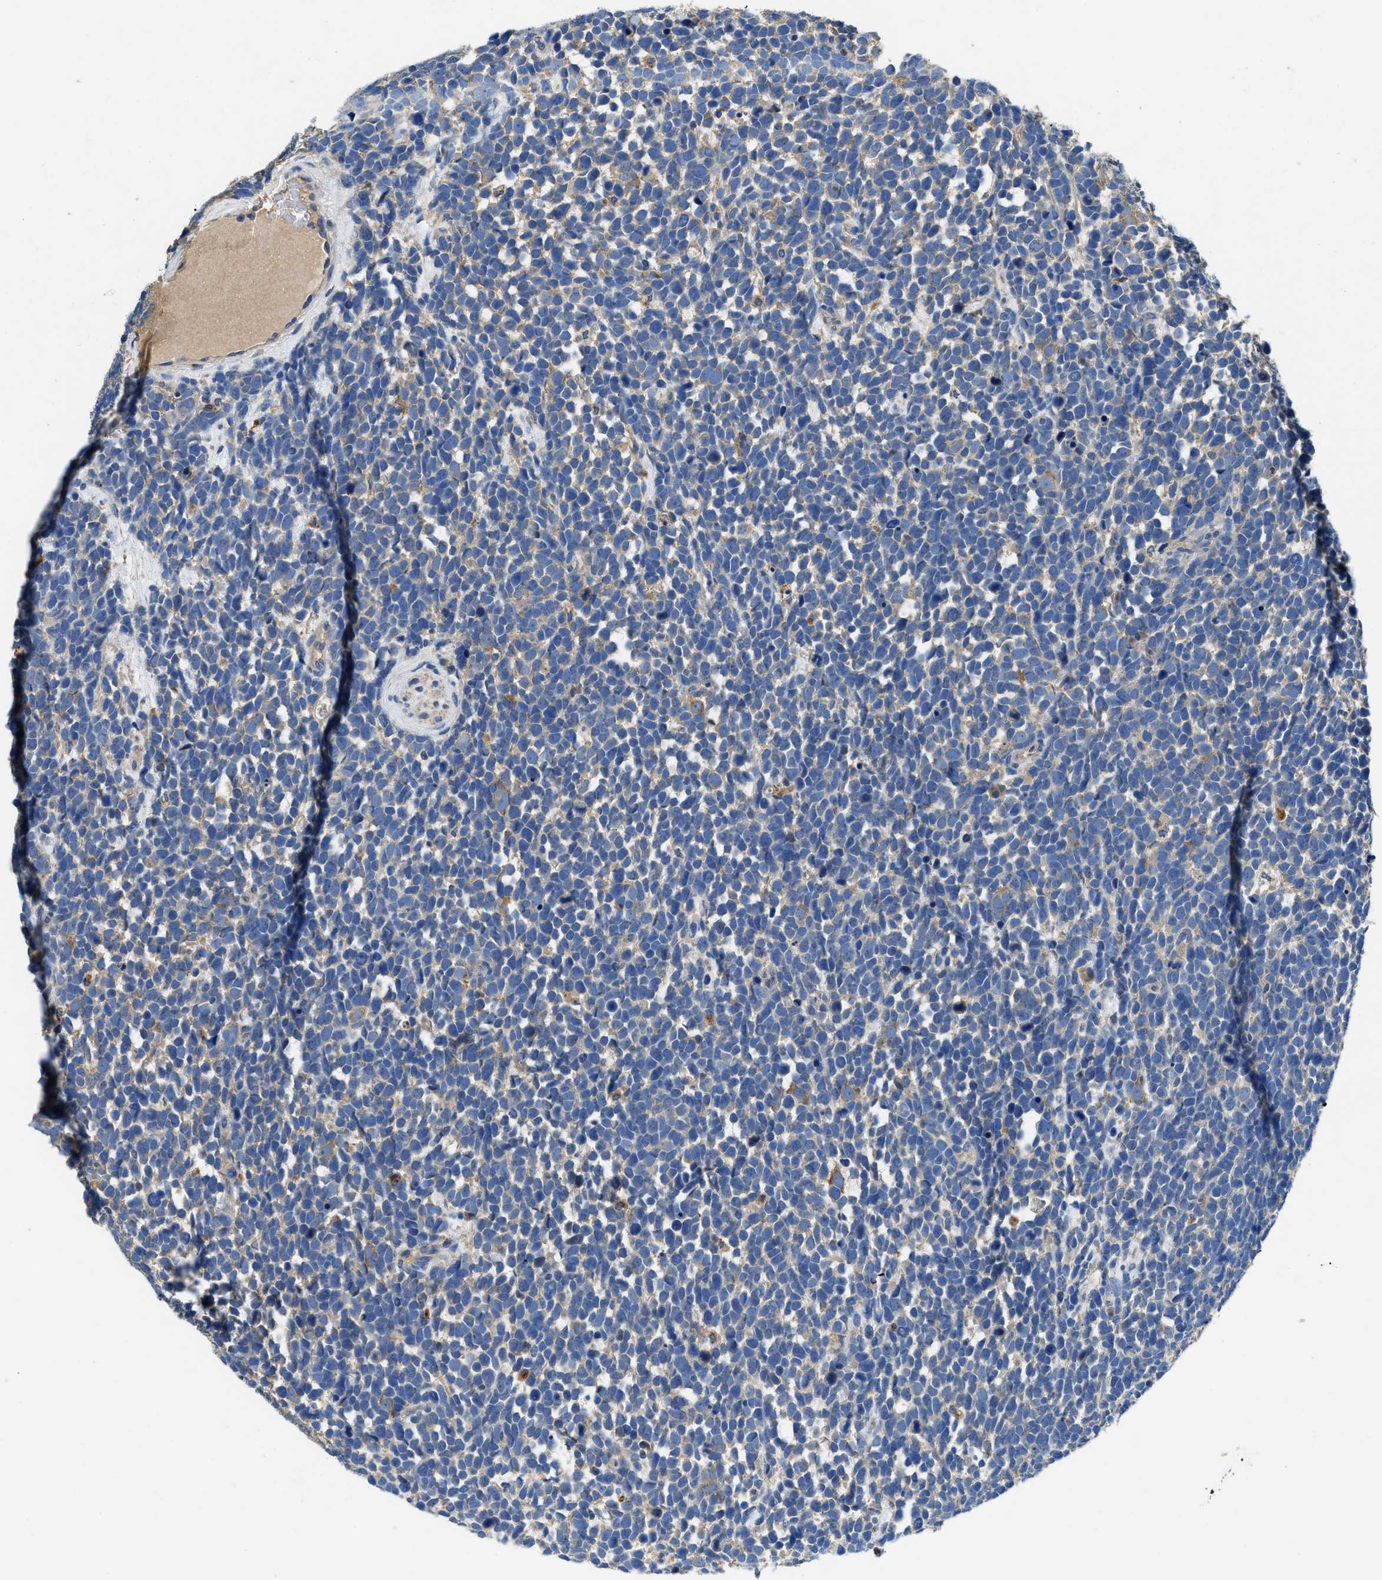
{"staining": {"intensity": "moderate", "quantity": "<25%", "location": "cytoplasmic/membranous"}, "tissue": "urothelial cancer", "cell_type": "Tumor cells", "image_type": "cancer", "snomed": [{"axis": "morphology", "description": "Urothelial carcinoma, High grade"}, {"axis": "topography", "description": "Urinary bladder"}], "caption": "The immunohistochemical stain labels moderate cytoplasmic/membranous expression in tumor cells of urothelial cancer tissue. Nuclei are stained in blue.", "gene": "CDK15", "patient": {"sex": "female", "age": 82}}